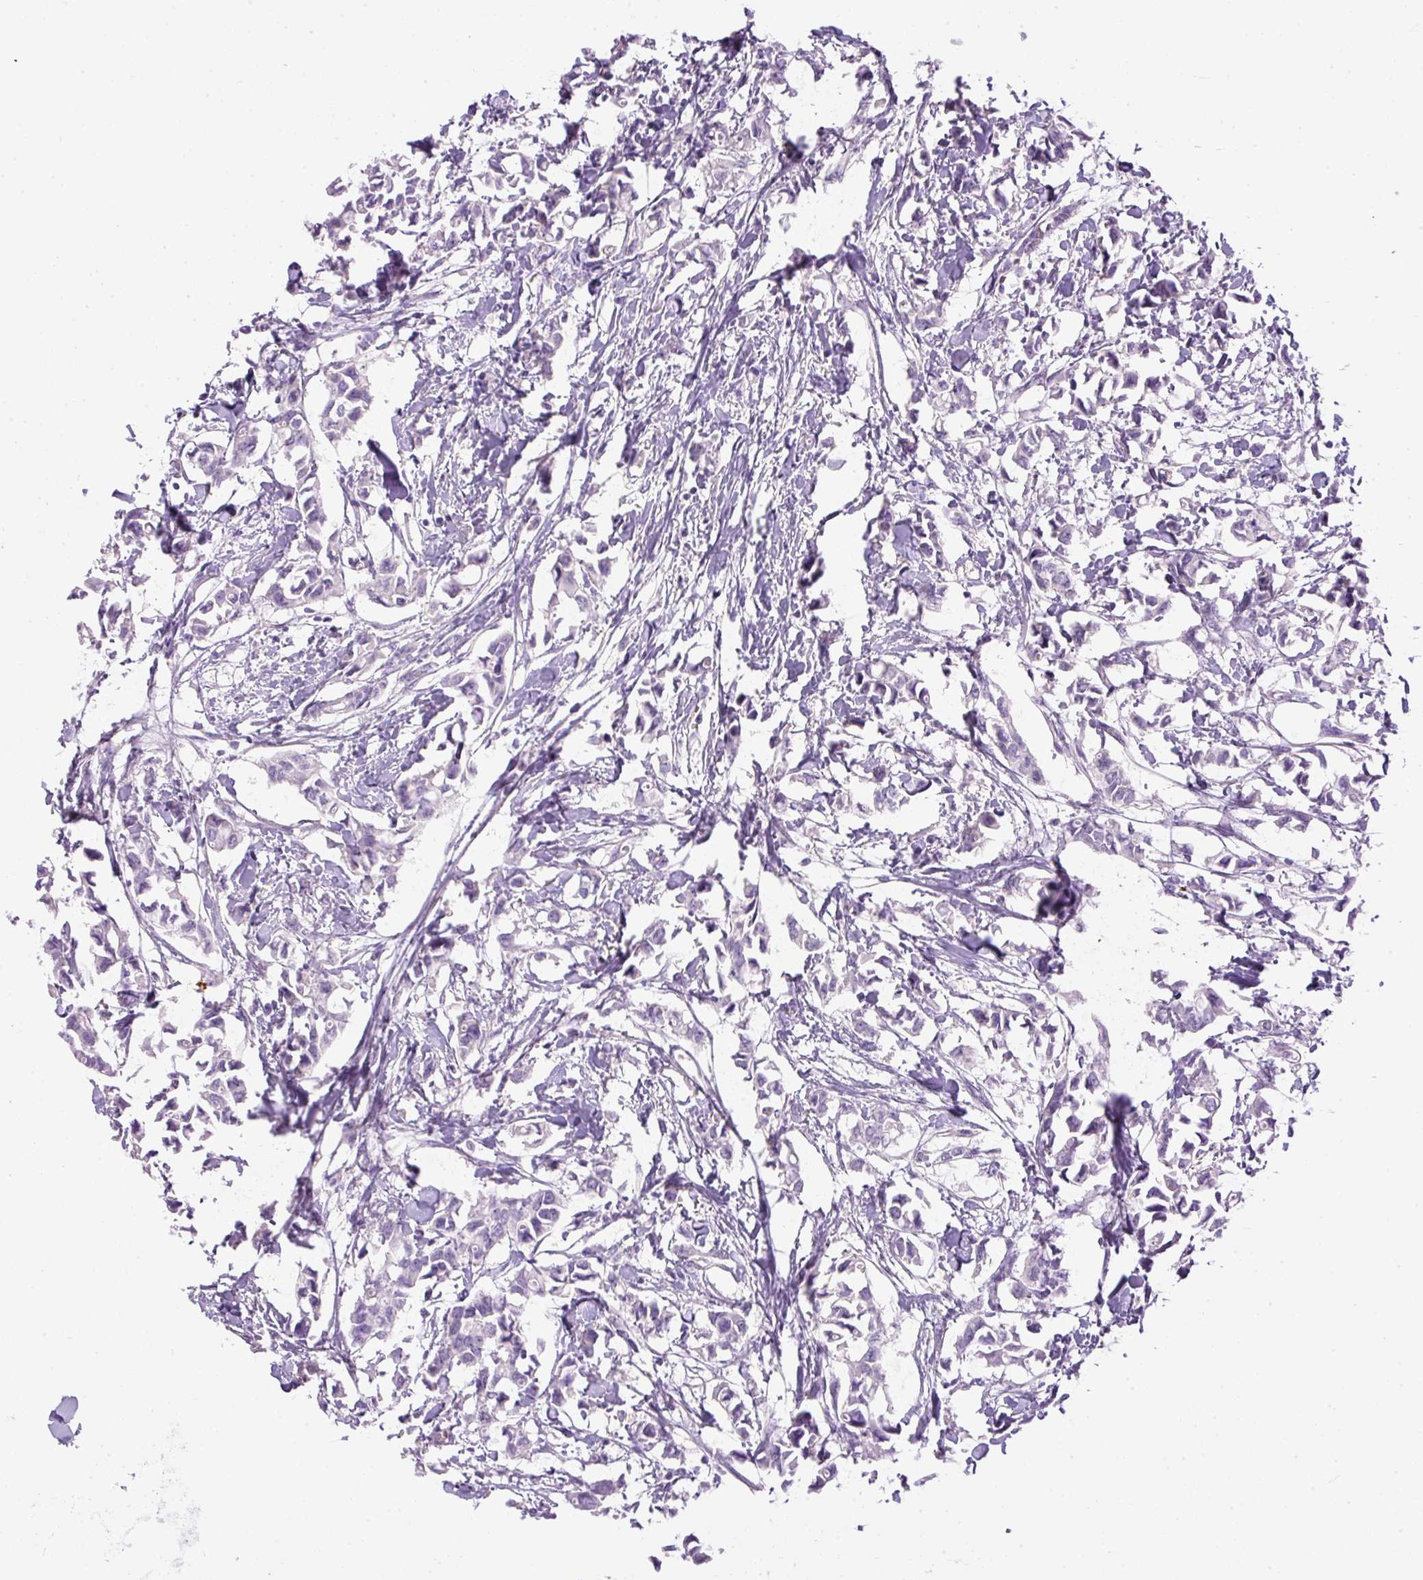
{"staining": {"intensity": "negative", "quantity": "none", "location": "none"}, "tissue": "breast cancer", "cell_type": "Tumor cells", "image_type": "cancer", "snomed": [{"axis": "morphology", "description": "Duct carcinoma"}, {"axis": "topography", "description": "Breast"}], "caption": "Immunohistochemistry (IHC) photomicrograph of human breast cancer (intraductal carcinoma) stained for a protein (brown), which reveals no positivity in tumor cells.", "gene": "DAPK1", "patient": {"sex": "female", "age": 41}}